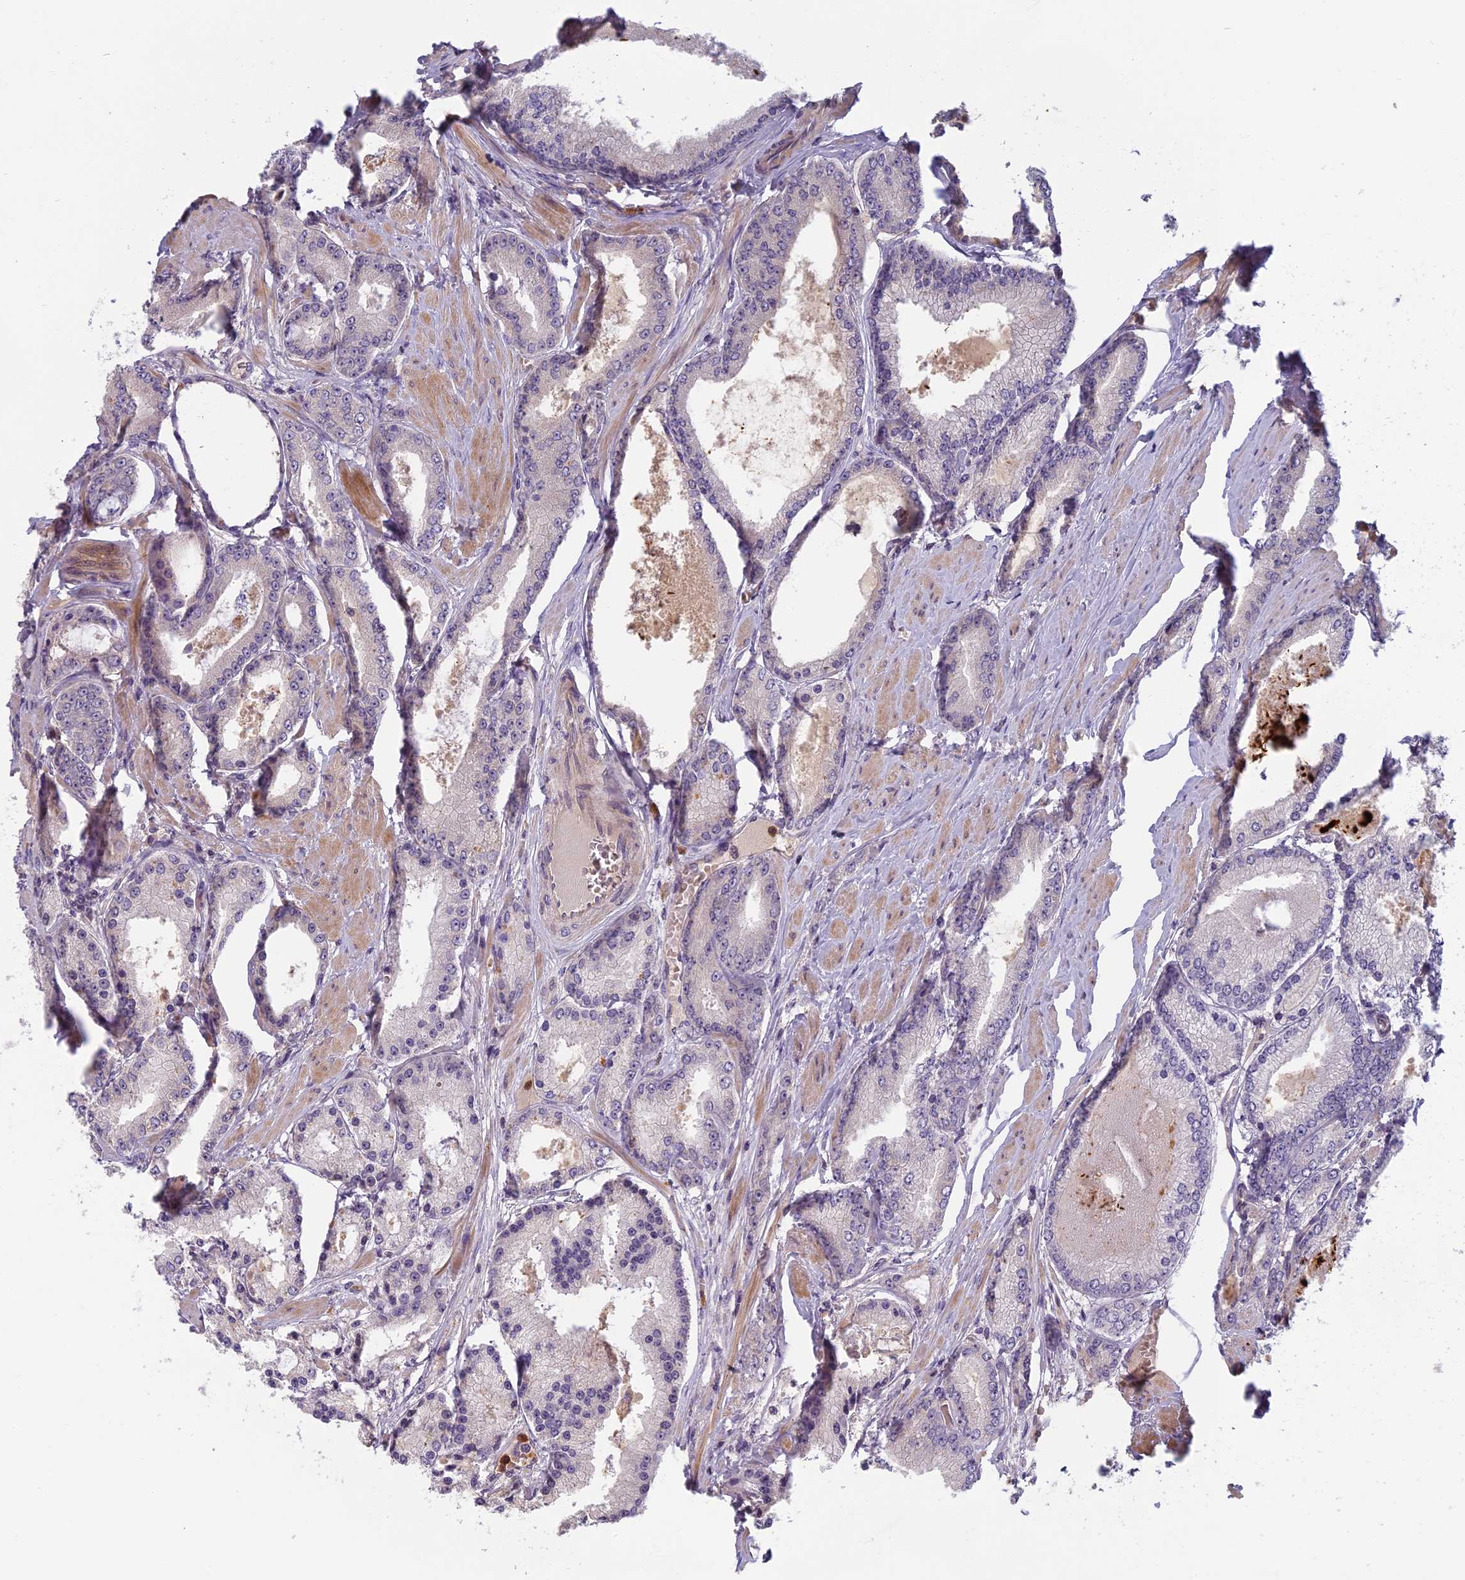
{"staining": {"intensity": "negative", "quantity": "none", "location": "none"}, "tissue": "prostate cancer", "cell_type": "Tumor cells", "image_type": "cancer", "snomed": [{"axis": "morphology", "description": "Adenocarcinoma, High grade"}, {"axis": "topography", "description": "Prostate"}], "caption": "An IHC micrograph of prostate adenocarcinoma (high-grade) is shown. There is no staining in tumor cells of prostate adenocarcinoma (high-grade).", "gene": "AP4E1", "patient": {"sex": "male", "age": 59}}